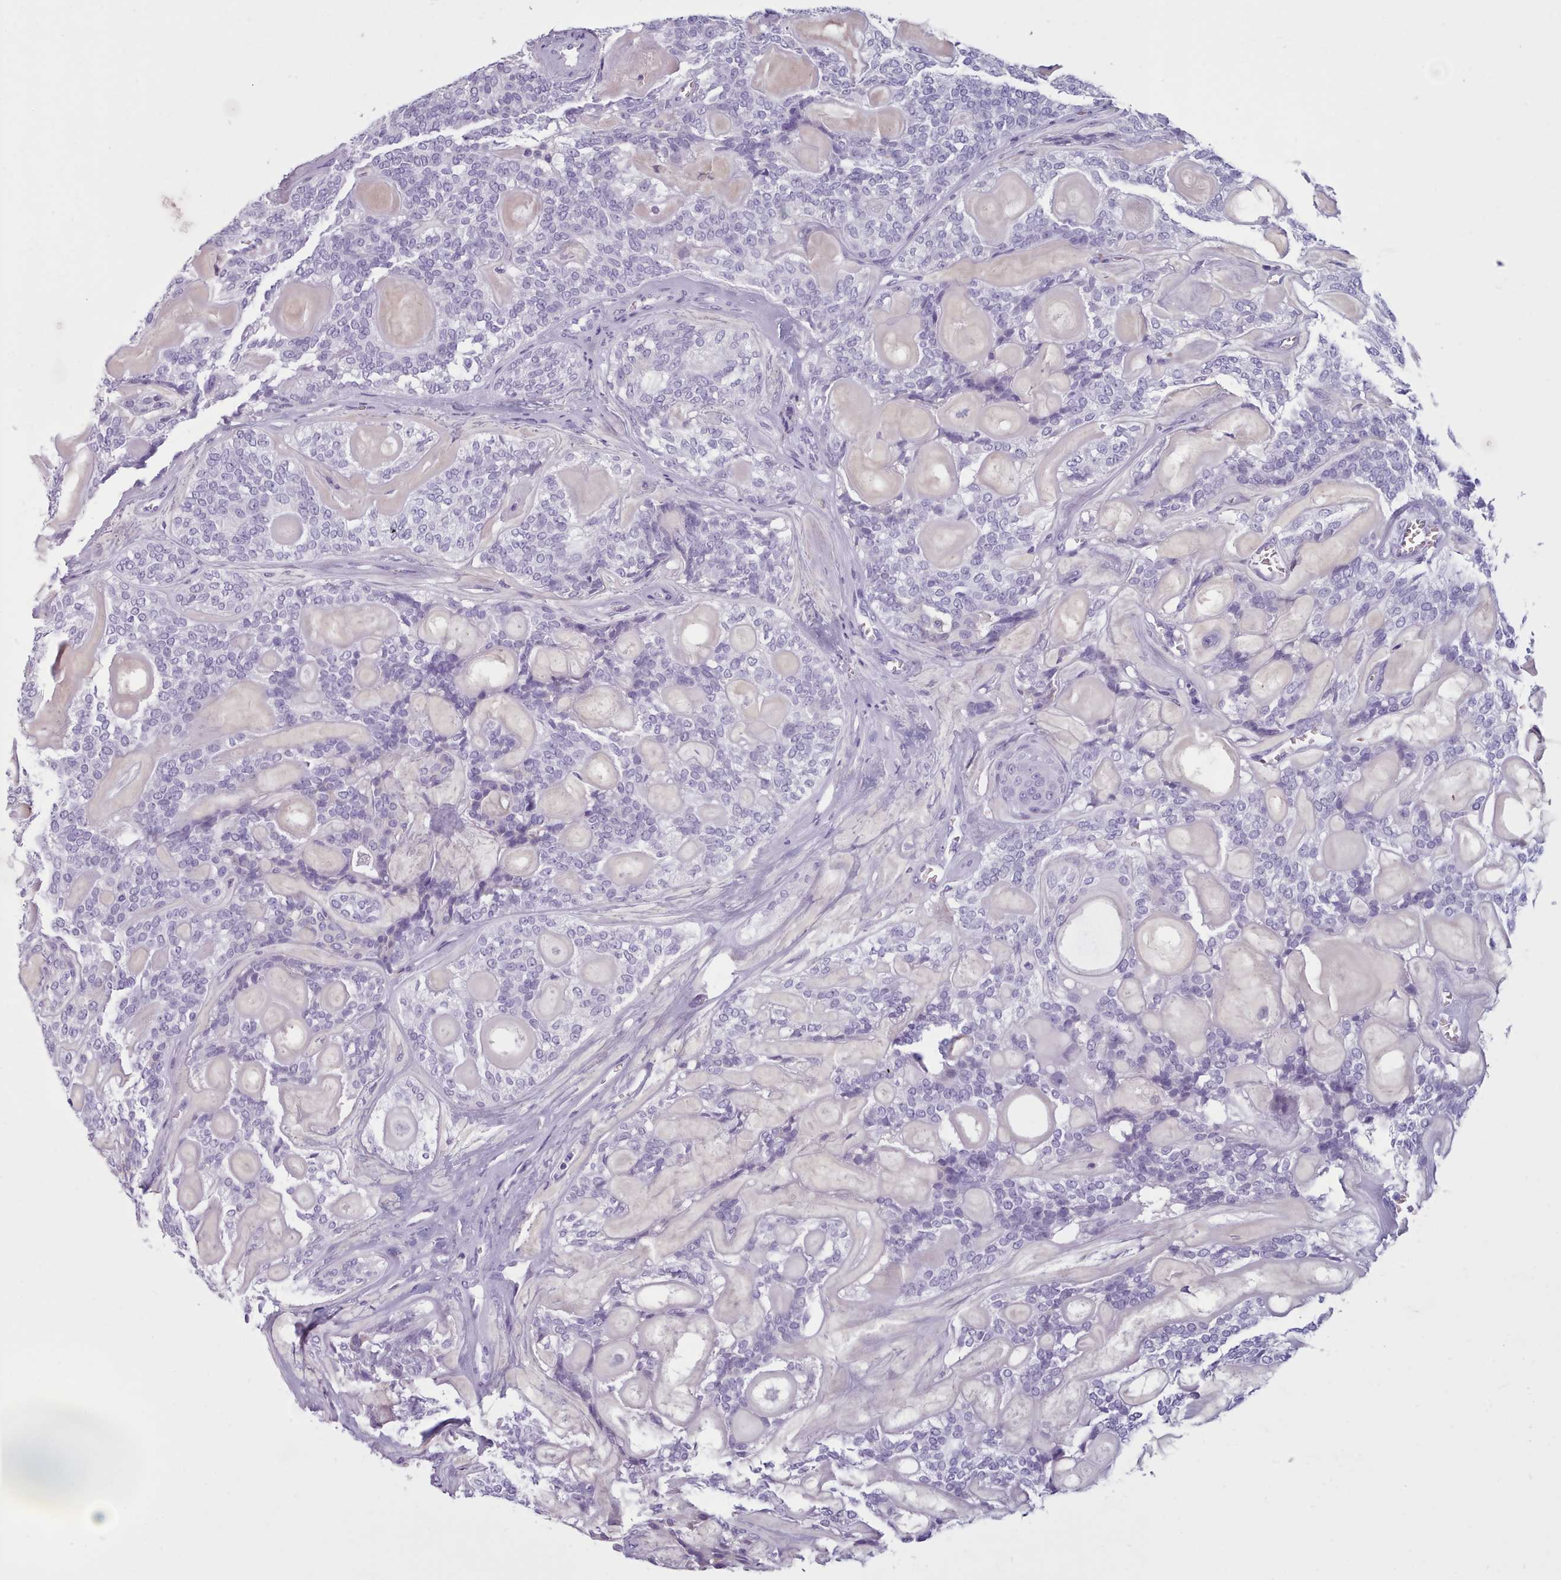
{"staining": {"intensity": "negative", "quantity": "none", "location": "none"}, "tissue": "head and neck cancer", "cell_type": "Tumor cells", "image_type": "cancer", "snomed": [{"axis": "morphology", "description": "Adenocarcinoma, NOS"}, {"axis": "topography", "description": "Head-Neck"}], "caption": "This photomicrograph is of adenocarcinoma (head and neck) stained with immunohistochemistry (IHC) to label a protein in brown with the nuclei are counter-stained blue. There is no expression in tumor cells.", "gene": "ZNF43", "patient": {"sex": "male", "age": 66}}